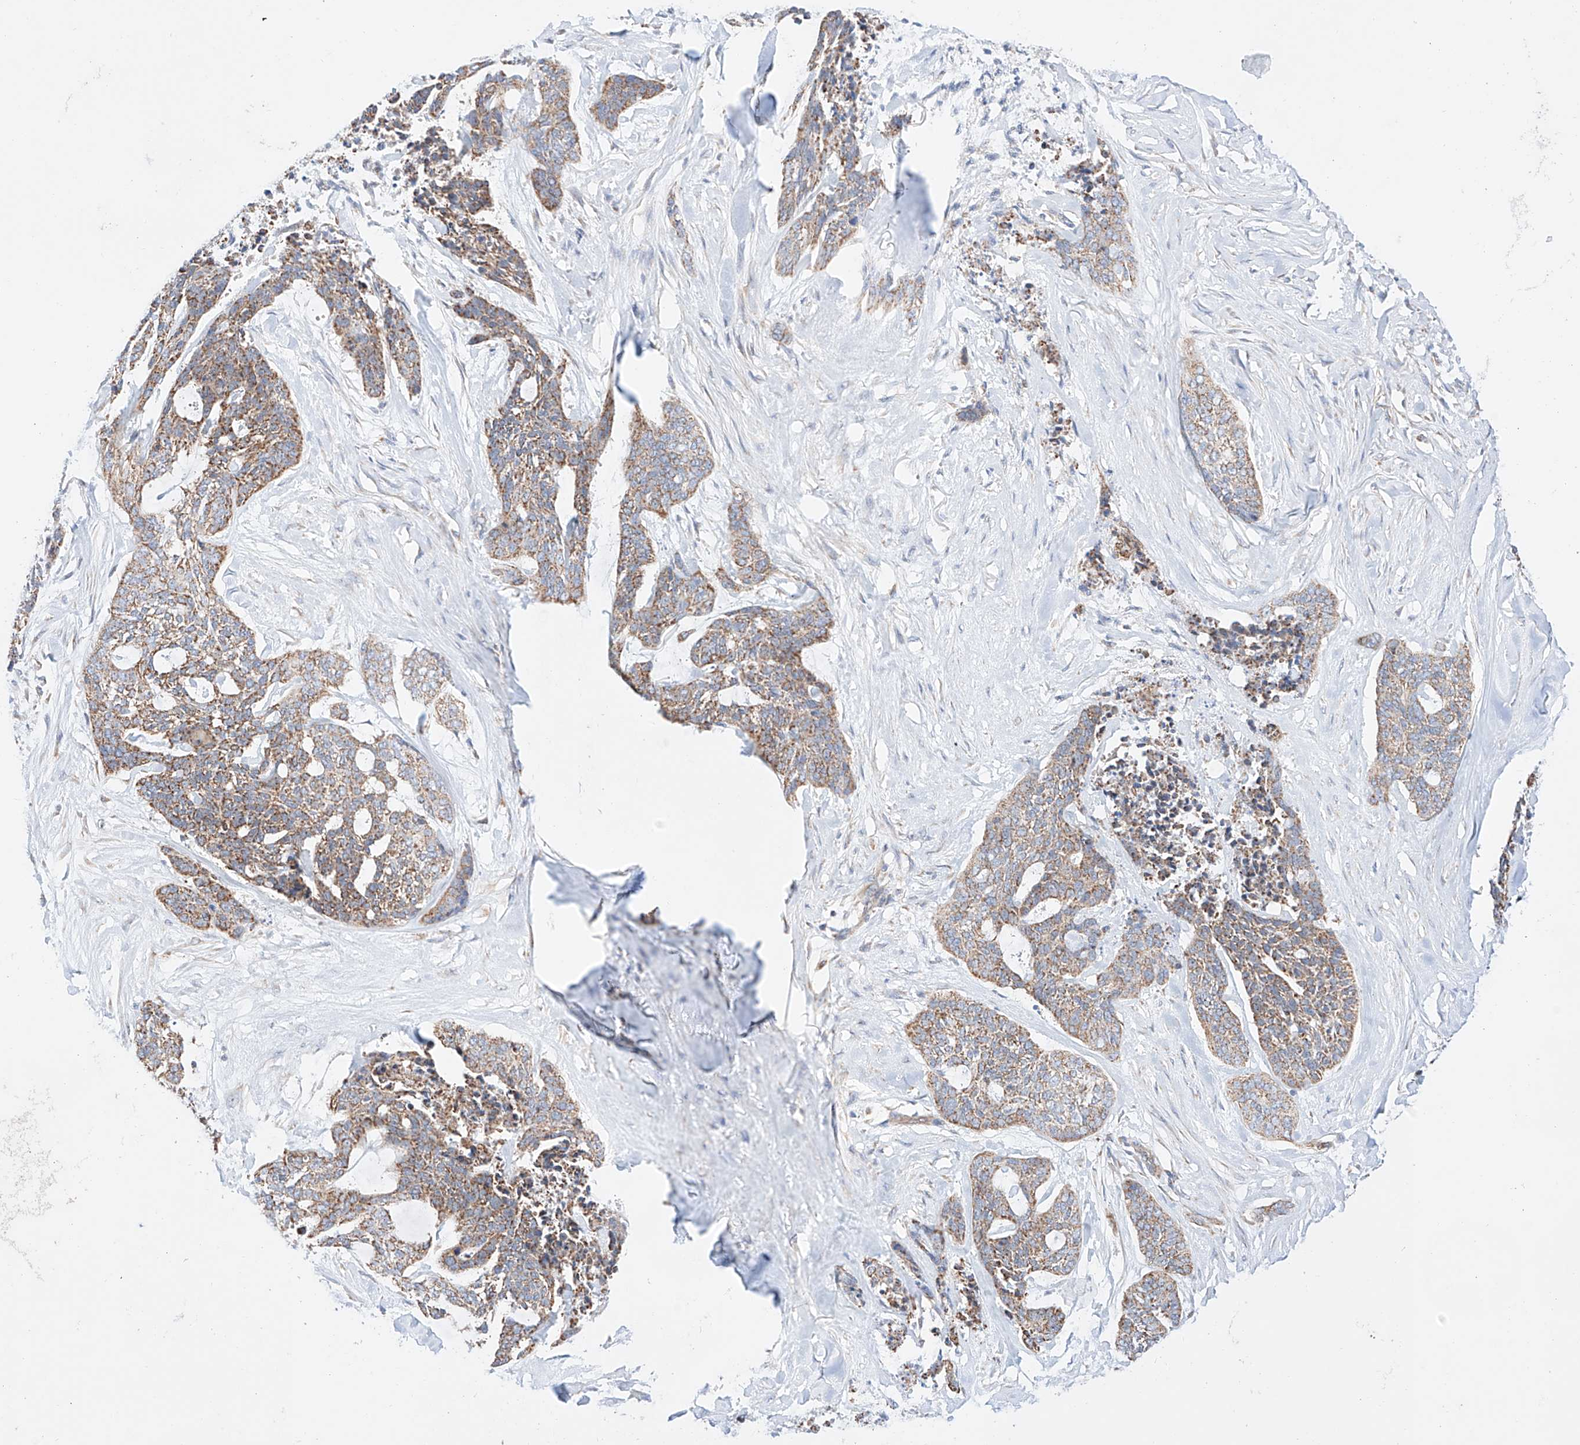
{"staining": {"intensity": "moderate", "quantity": ">75%", "location": "cytoplasmic/membranous"}, "tissue": "skin cancer", "cell_type": "Tumor cells", "image_type": "cancer", "snomed": [{"axis": "morphology", "description": "Basal cell carcinoma"}, {"axis": "topography", "description": "Skin"}], "caption": "Skin cancer stained for a protein (brown) exhibits moderate cytoplasmic/membranous positive expression in approximately >75% of tumor cells.", "gene": "KTI12", "patient": {"sex": "female", "age": 64}}